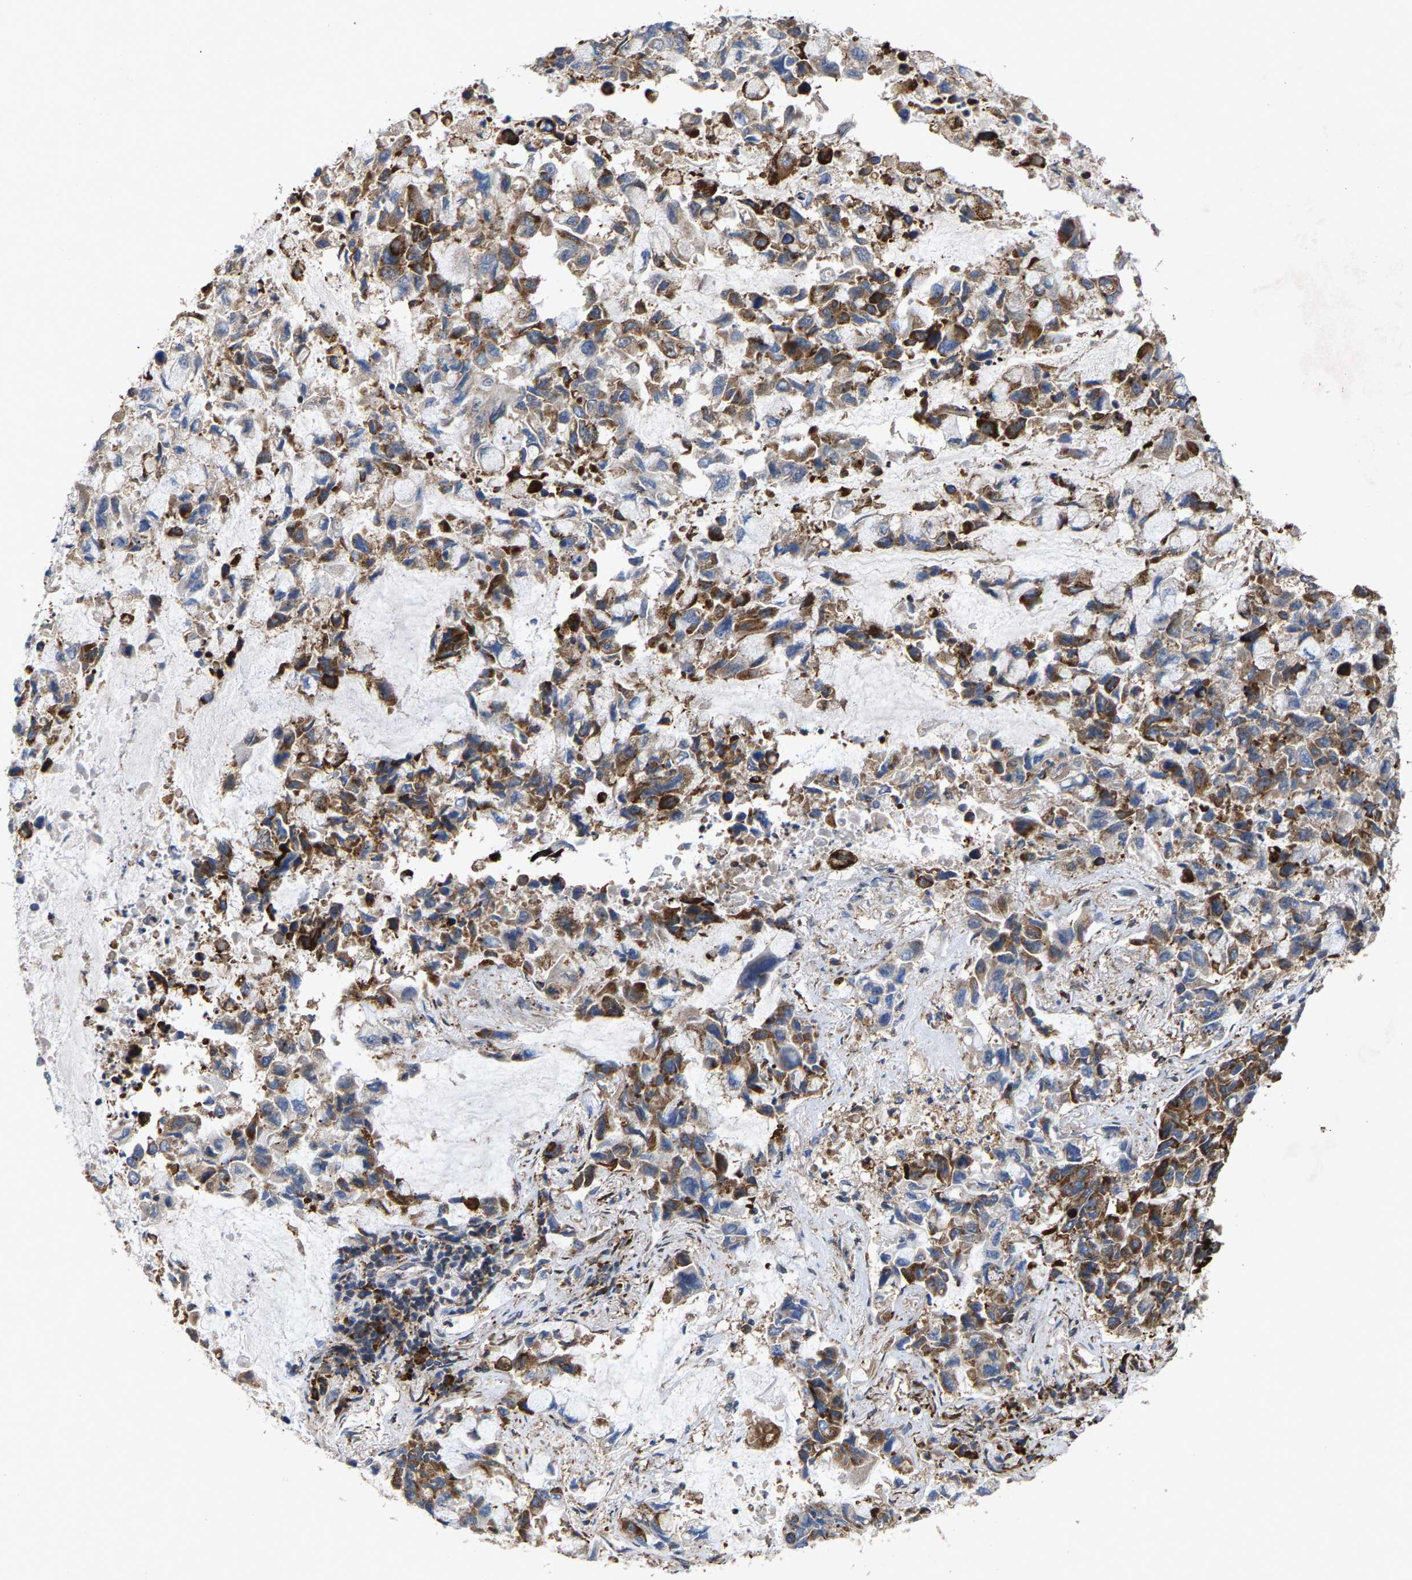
{"staining": {"intensity": "moderate", "quantity": ">75%", "location": "cytoplasmic/membranous"}, "tissue": "lung cancer", "cell_type": "Tumor cells", "image_type": "cancer", "snomed": [{"axis": "morphology", "description": "Adenocarcinoma, NOS"}, {"axis": "topography", "description": "Lung"}], "caption": "This photomicrograph displays immunohistochemistry staining of human lung cancer, with medium moderate cytoplasmic/membranous expression in about >75% of tumor cells.", "gene": "FGD3", "patient": {"sex": "male", "age": 64}}